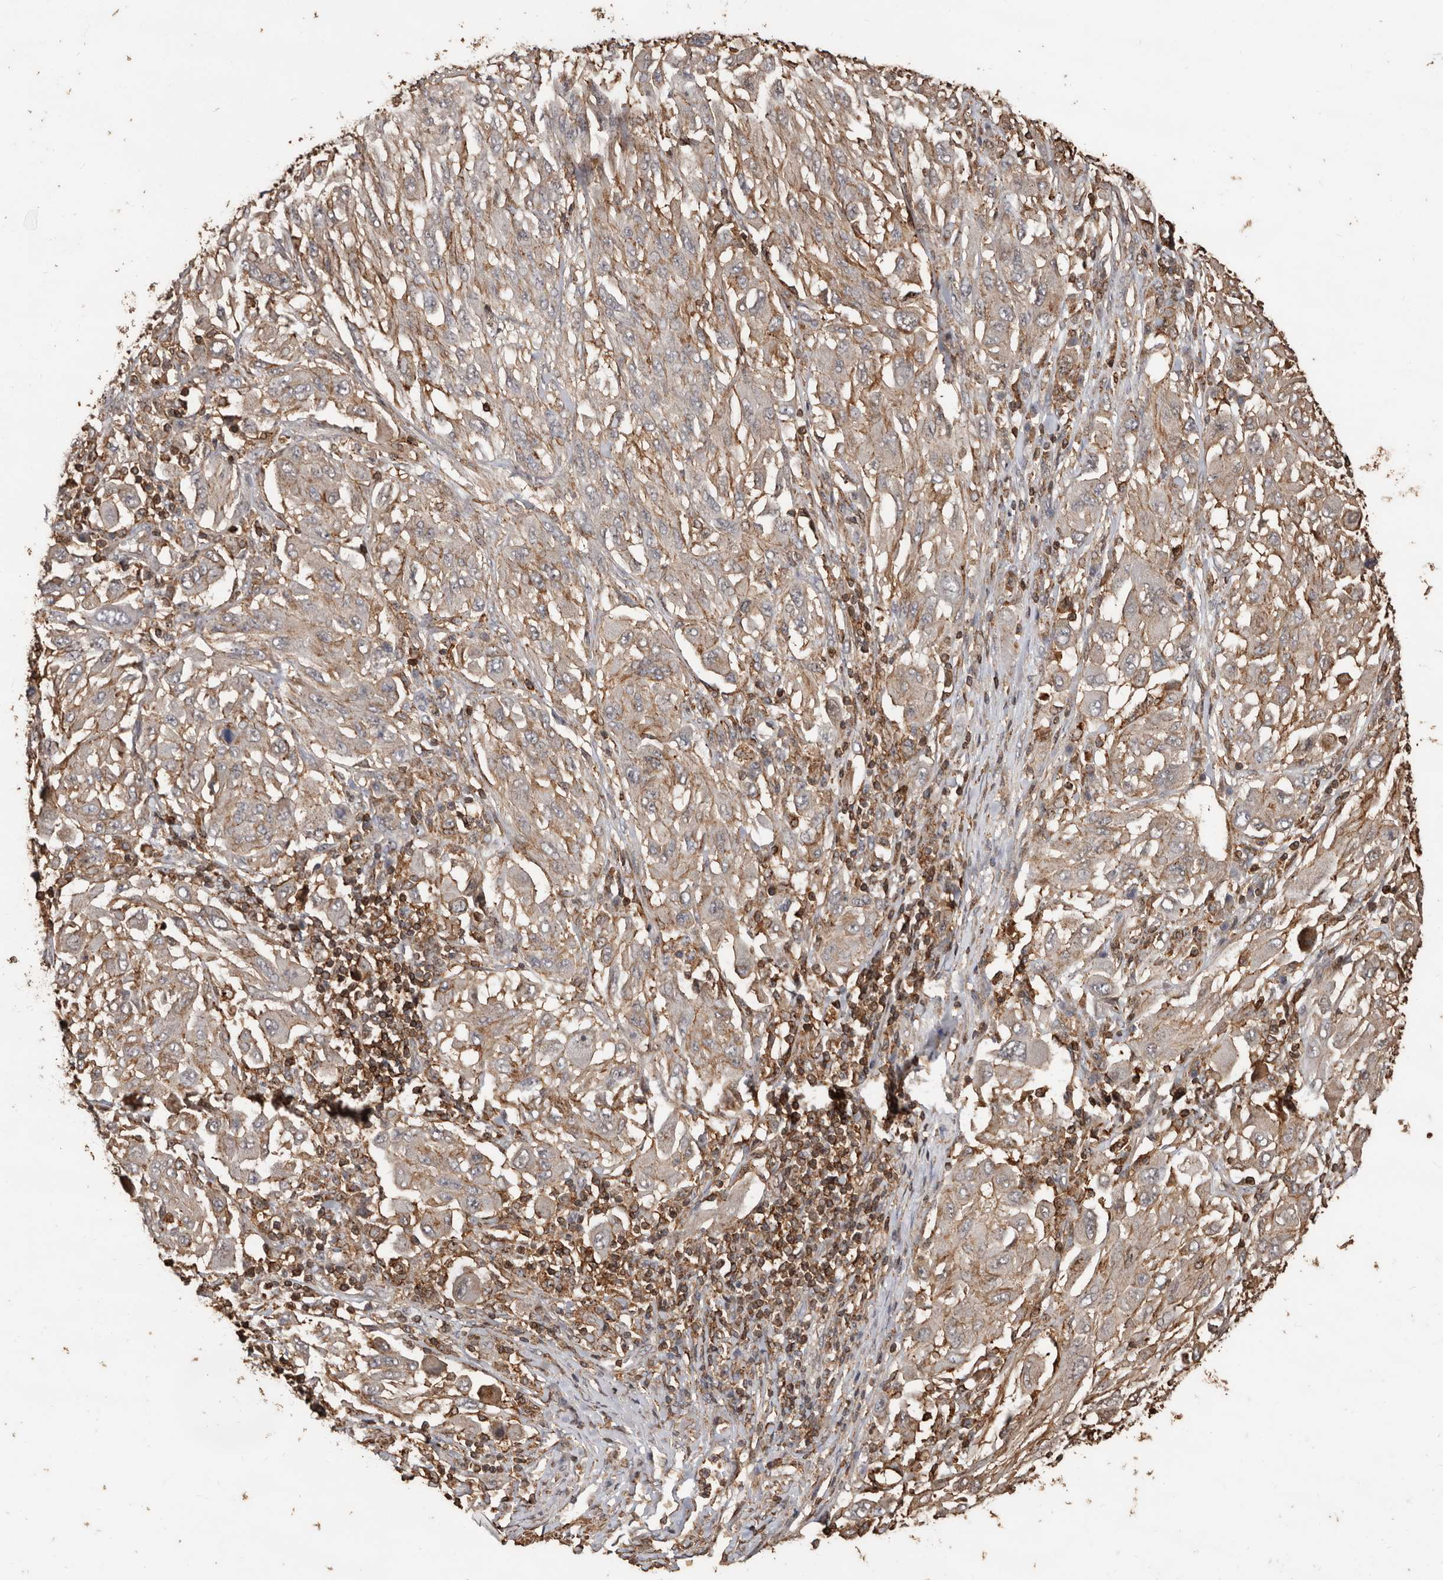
{"staining": {"intensity": "weak", "quantity": ">75%", "location": "cytoplasmic/membranous"}, "tissue": "melanoma", "cell_type": "Tumor cells", "image_type": "cancer", "snomed": [{"axis": "morphology", "description": "Malignant melanoma, NOS"}, {"axis": "topography", "description": "Skin"}], "caption": "Melanoma stained with a brown dye demonstrates weak cytoplasmic/membranous positive staining in approximately >75% of tumor cells.", "gene": "GSK3A", "patient": {"sex": "female", "age": 91}}